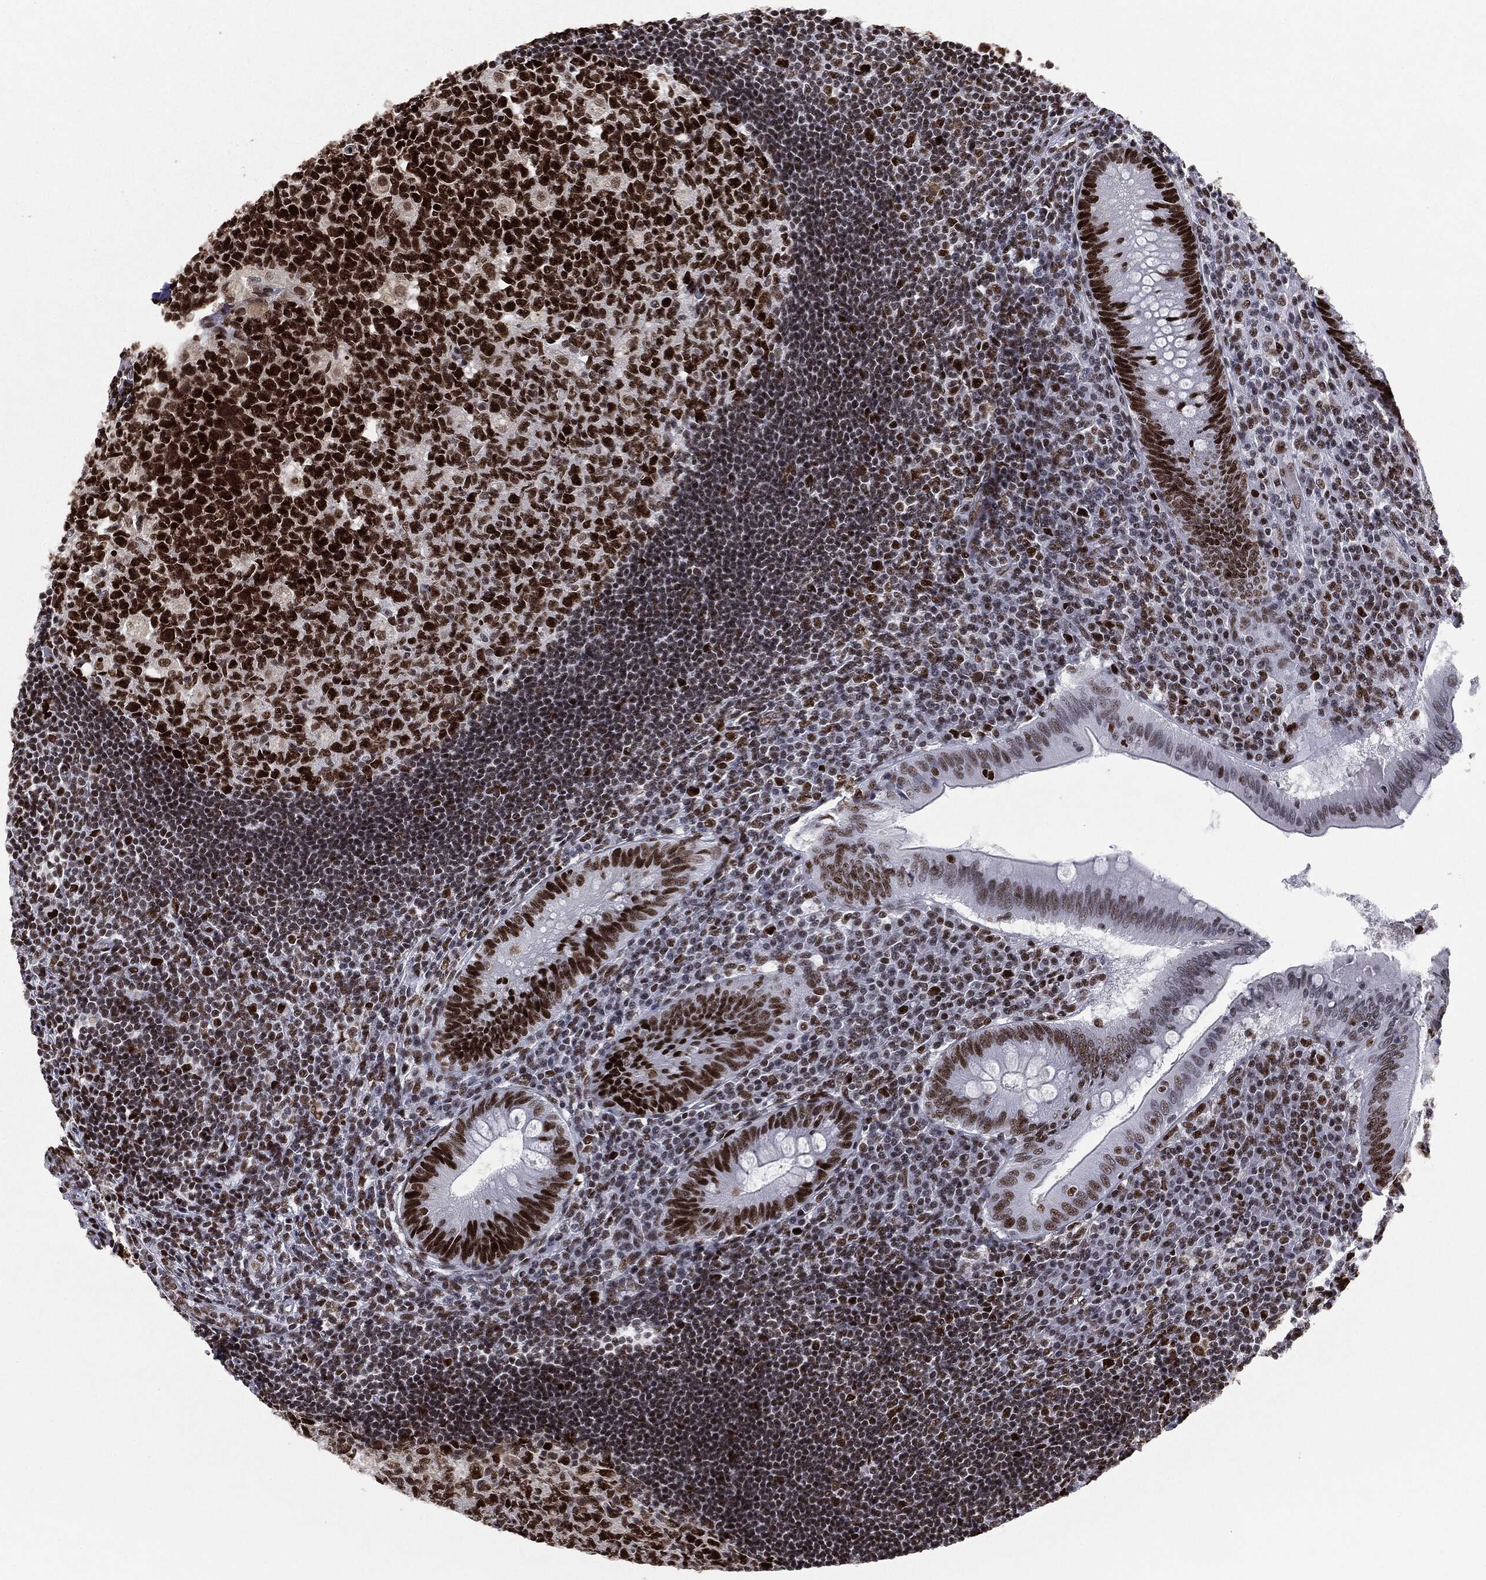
{"staining": {"intensity": "strong", "quantity": ">75%", "location": "nuclear"}, "tissue": "appendix", "cell_type": "Glandular cells", "image_type": "normal", "snomed": [{"axis": "morphology", "description": "Normal tissue, NOS"}, {"axis": "morphology", "description": "Inflammation, NOS"}, {"axis": "topography", "description": "Appendix"}], "caption": "Strong nuclear positivity for a protein is appreciated in approximately >75% of glandular cells of benign appendix using IHC.", "gene": "MSH2", "patient": {"sex": "male", "age": 16}}